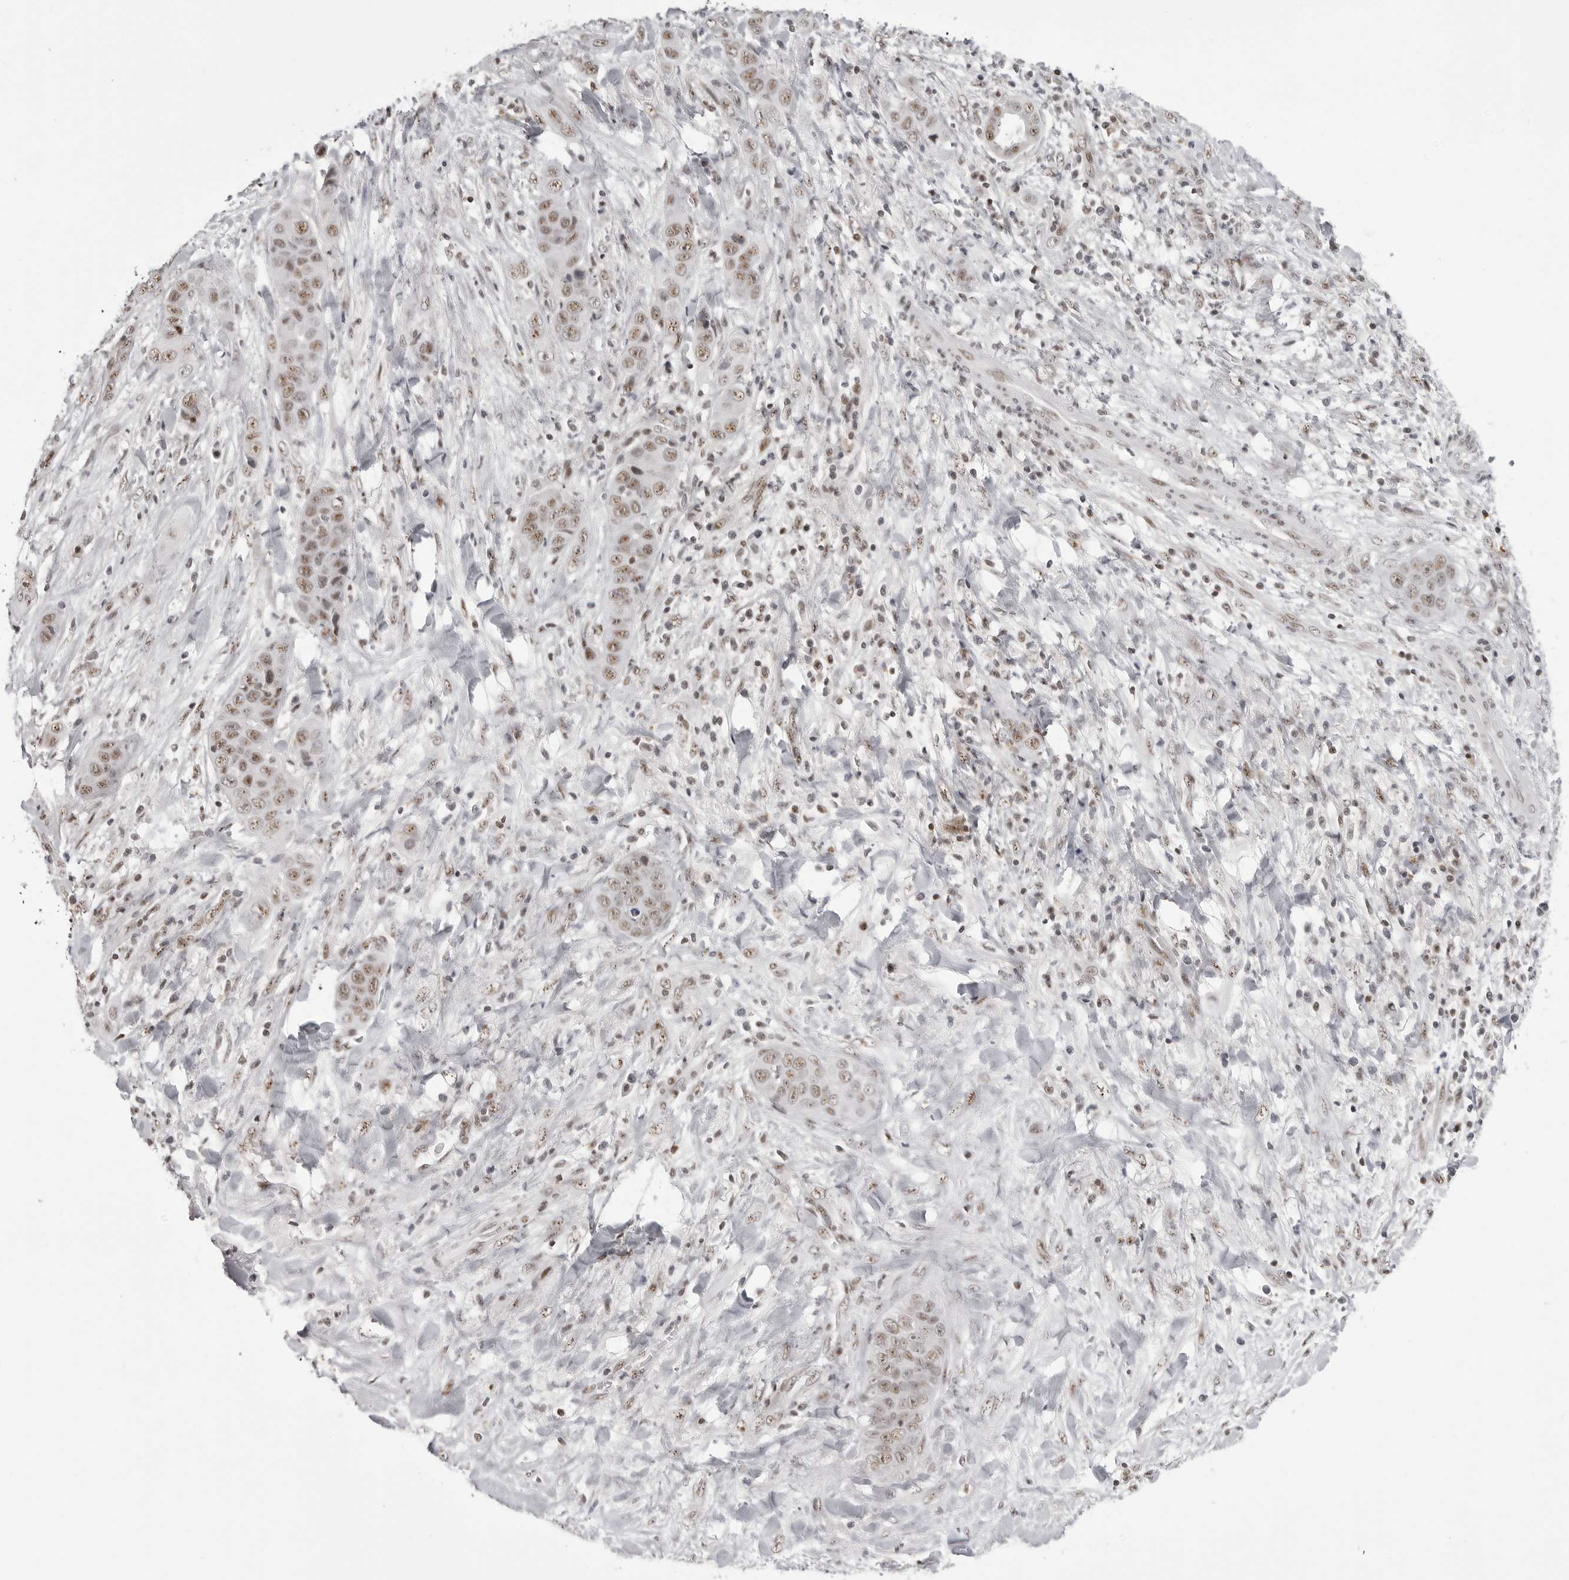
{"staining": {"intensity": "moderate", "quantity": "25%-75%", "location": "nuclear"}, "tissue": "liver cancer", "cell_type": "Tumor cells", "image_type": "cancer", "snomed": [{"axis": "morphology", "description": "Cholangiocarcinoma"}, {"axis": "topography", "description": "Liver"}], "caption": "Moderate nuclear protein staining is appreciated in approximately 25%-75% of tumor cells in cholangiocarcinoma (liver). The staining was performed using DAB, with brown indicating positive protein expression. Nuclei are stained blue with hematoxylin.", "gene": "WRAP53", "patient": {"sex": "female", "age": 52}}